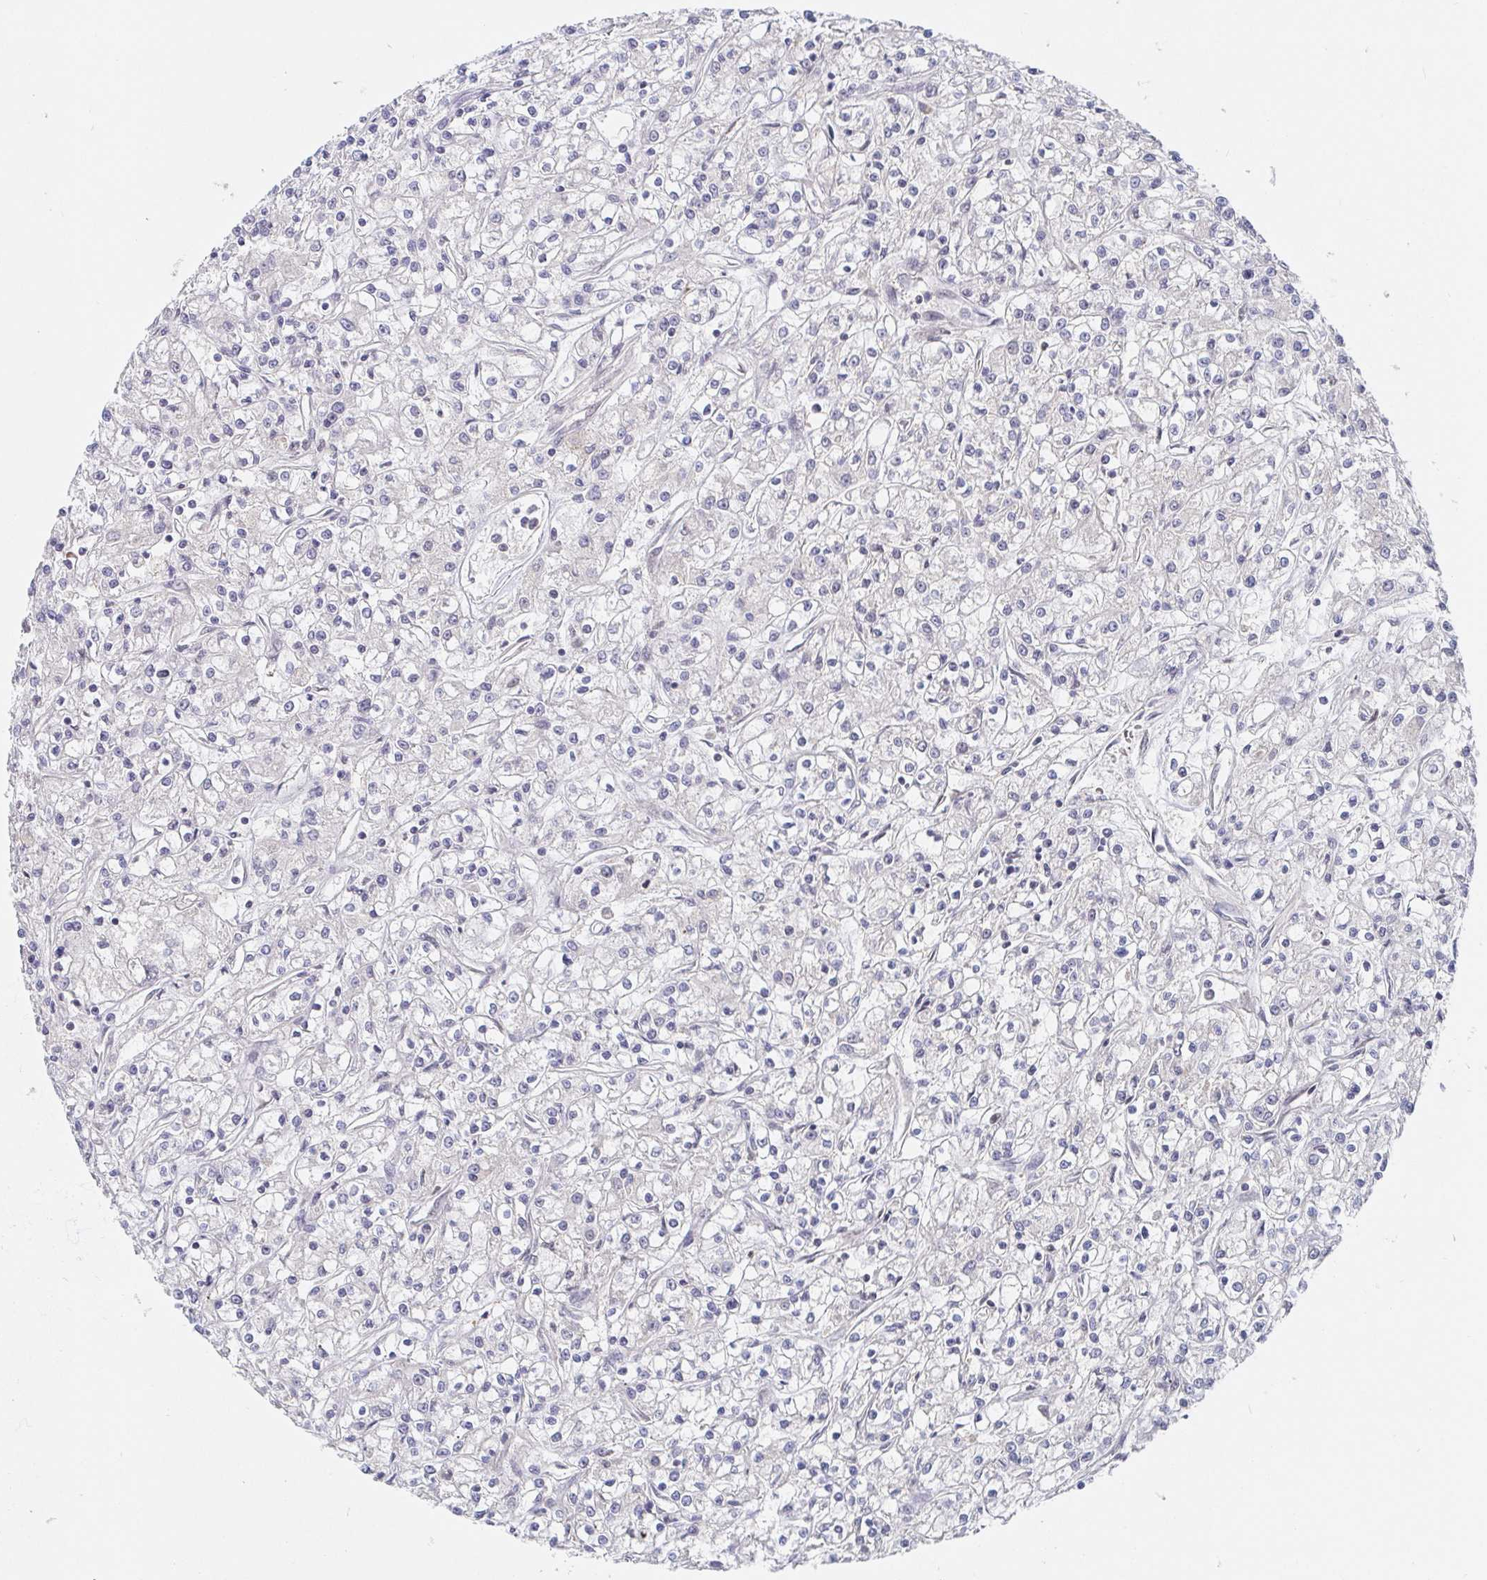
{"staining": {"intensity": "negative", "quantity": "none", "location": "none"}, "tissue": "renal cancer", "cell_type": "Tumor cells", "image_type": "cancer", "snomed": [{"axis": "morphology", "description": "Adenocarcinoma, NOS"}, {"axis": "topography", "description": "Kidney"}], "caption": "A high-resolution micrograph shows immunohistochemistry staining of renal cancer, which shows no significant positivity in tumor cells. Brightfield microscopy of immunohistochemistry (IHC) stained with DAB (3,3'-diaminobenzidine) (brown) and hematoxylin (blue), captured at high magnification.", "gene": "ALG1", "patient": {"sex": "female", "age": 59}}